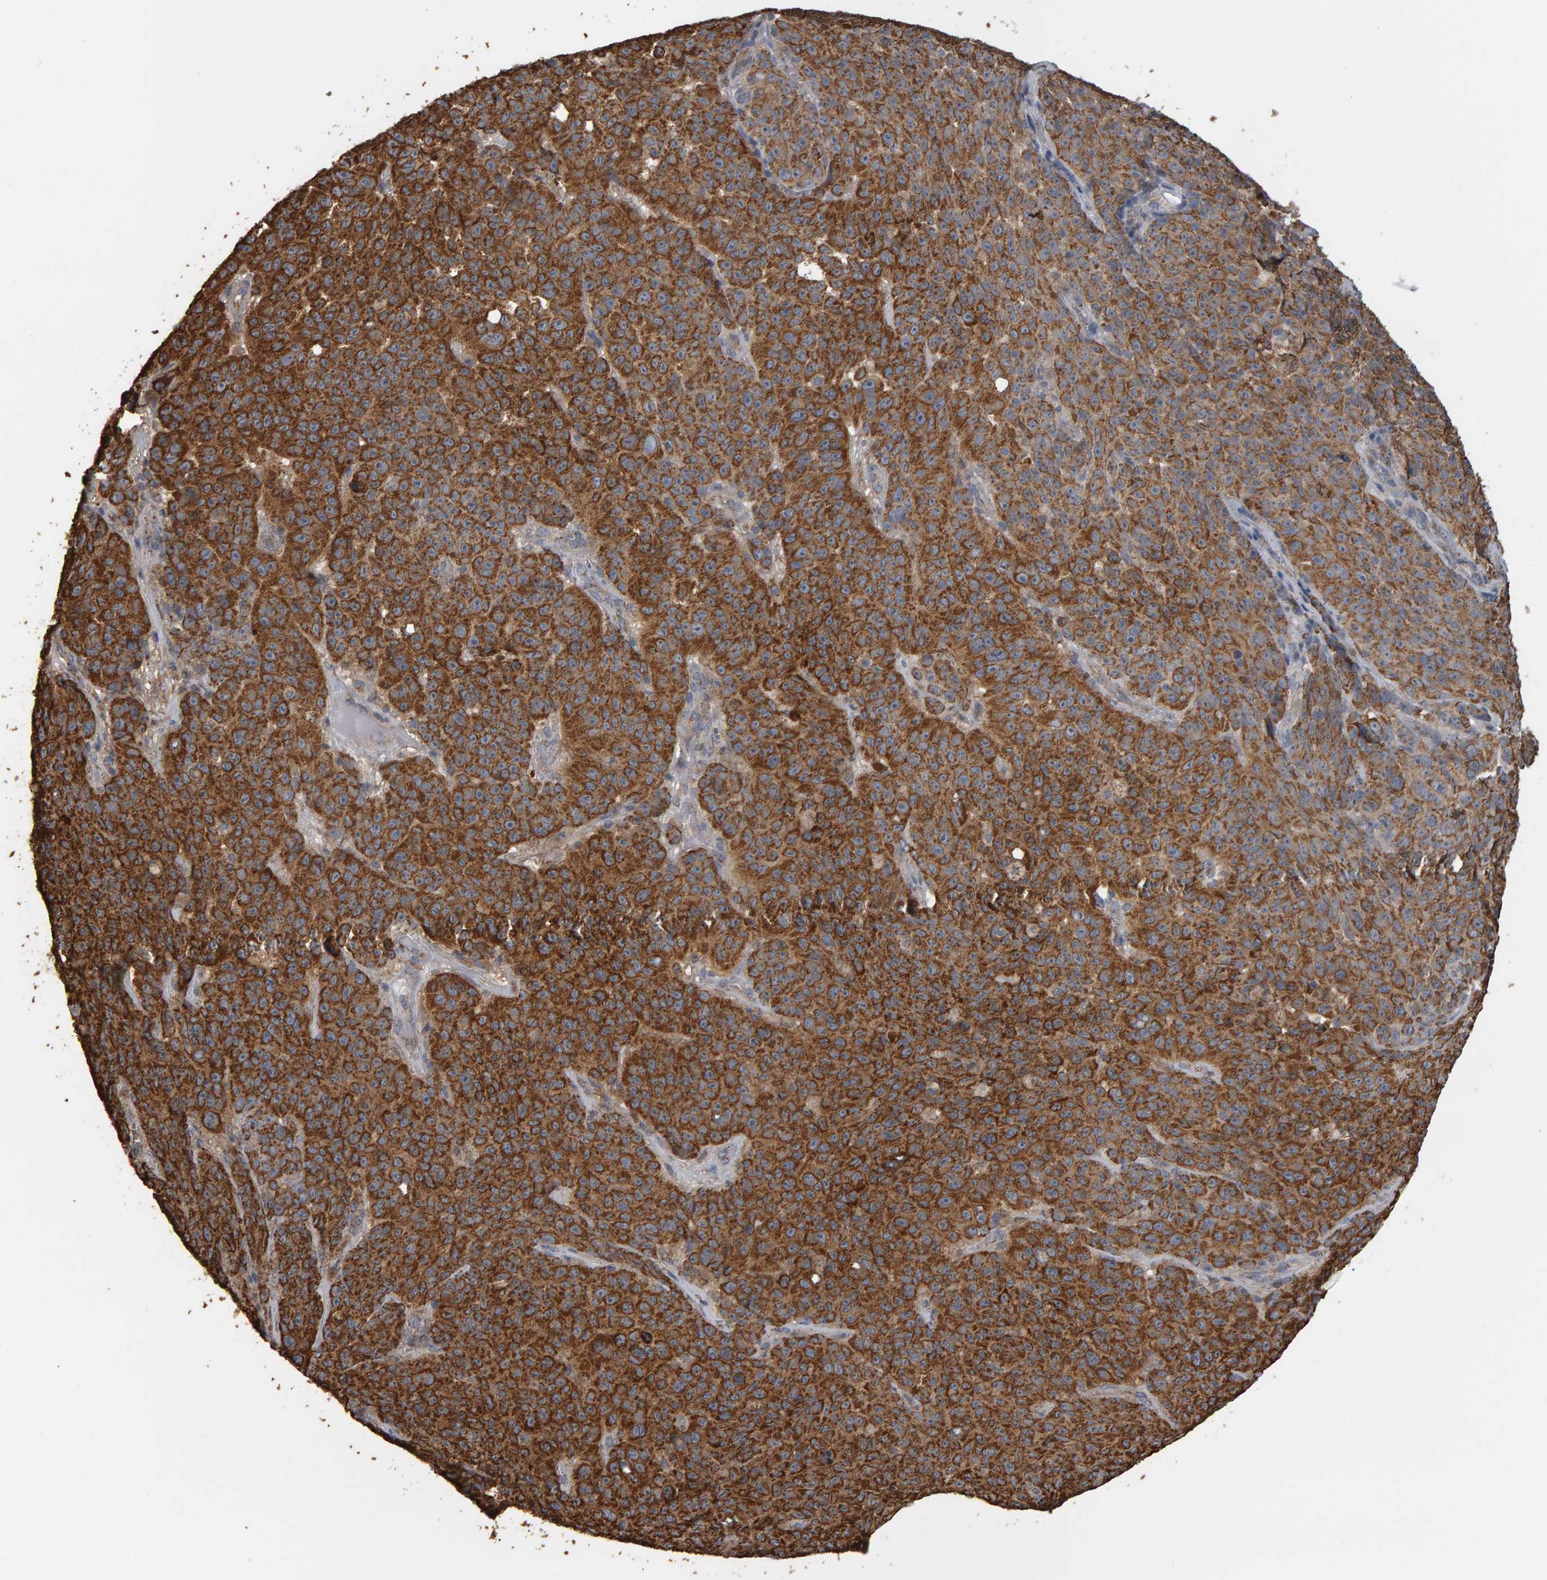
{"staining": {"intensity": "moderate", "quantity": ">75%", "location": "cytoplasmic/membranous"}, "tissue": "melanoma", "cell_type": "Tumor cells", "image_type": "cancer", "snomed": [{"axis": "morphology", "description": "Malignant melanoma, NOS"}, {"axis": "topography", "description": "Skin"}], "caption": "Protein analysis of melanoma tissue exhibits moderate cytoplasmic/membranous staining in approximately >75% of tumor cells.", "gene": "TOM1L1", "patient": {"sex": "female", "age": 82}}